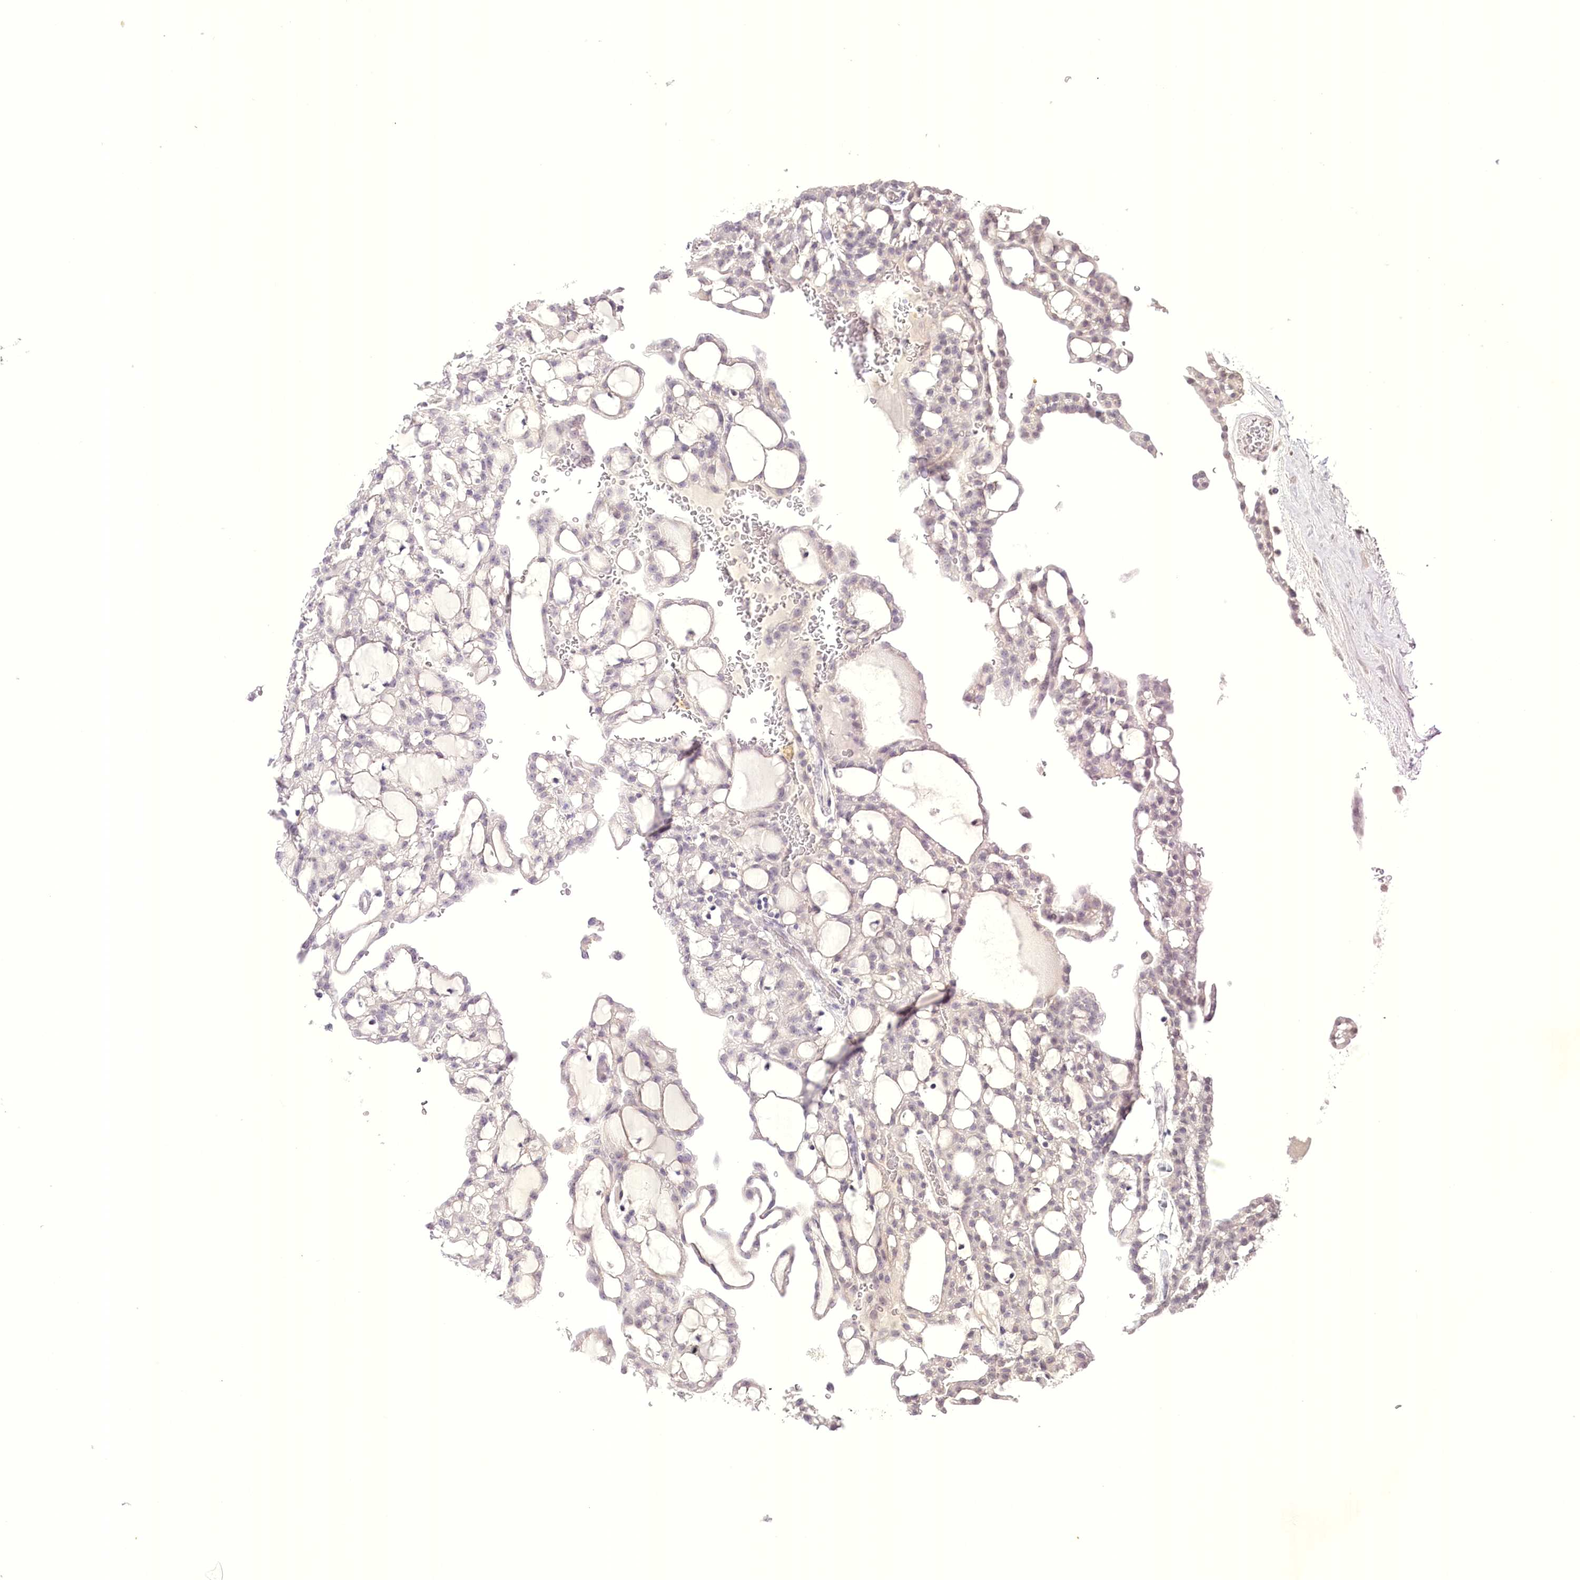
{"staining": {"intensity": "negative", "quantity": "none", "location": "none"}, "tissue": "renal cancer", "cell_type": "Tumor cells", "image_type": "cancer", "snomed": [{"axis": "morphology", "description": "Adenocarcinoma, NOS"}, {"axis": "topography", "description": "Kidney"}], "caption": "Tumor cells are negative for brown protein staining in adenocarcinoma (renal). The staining was performed using DAB to visualize the protein expression in brown, while the nuclei were stained in blue with hematoxylin (Magnification: 20x).", "gene": "SLC39A10", "patient": {"sex": "male", "age": 63}}